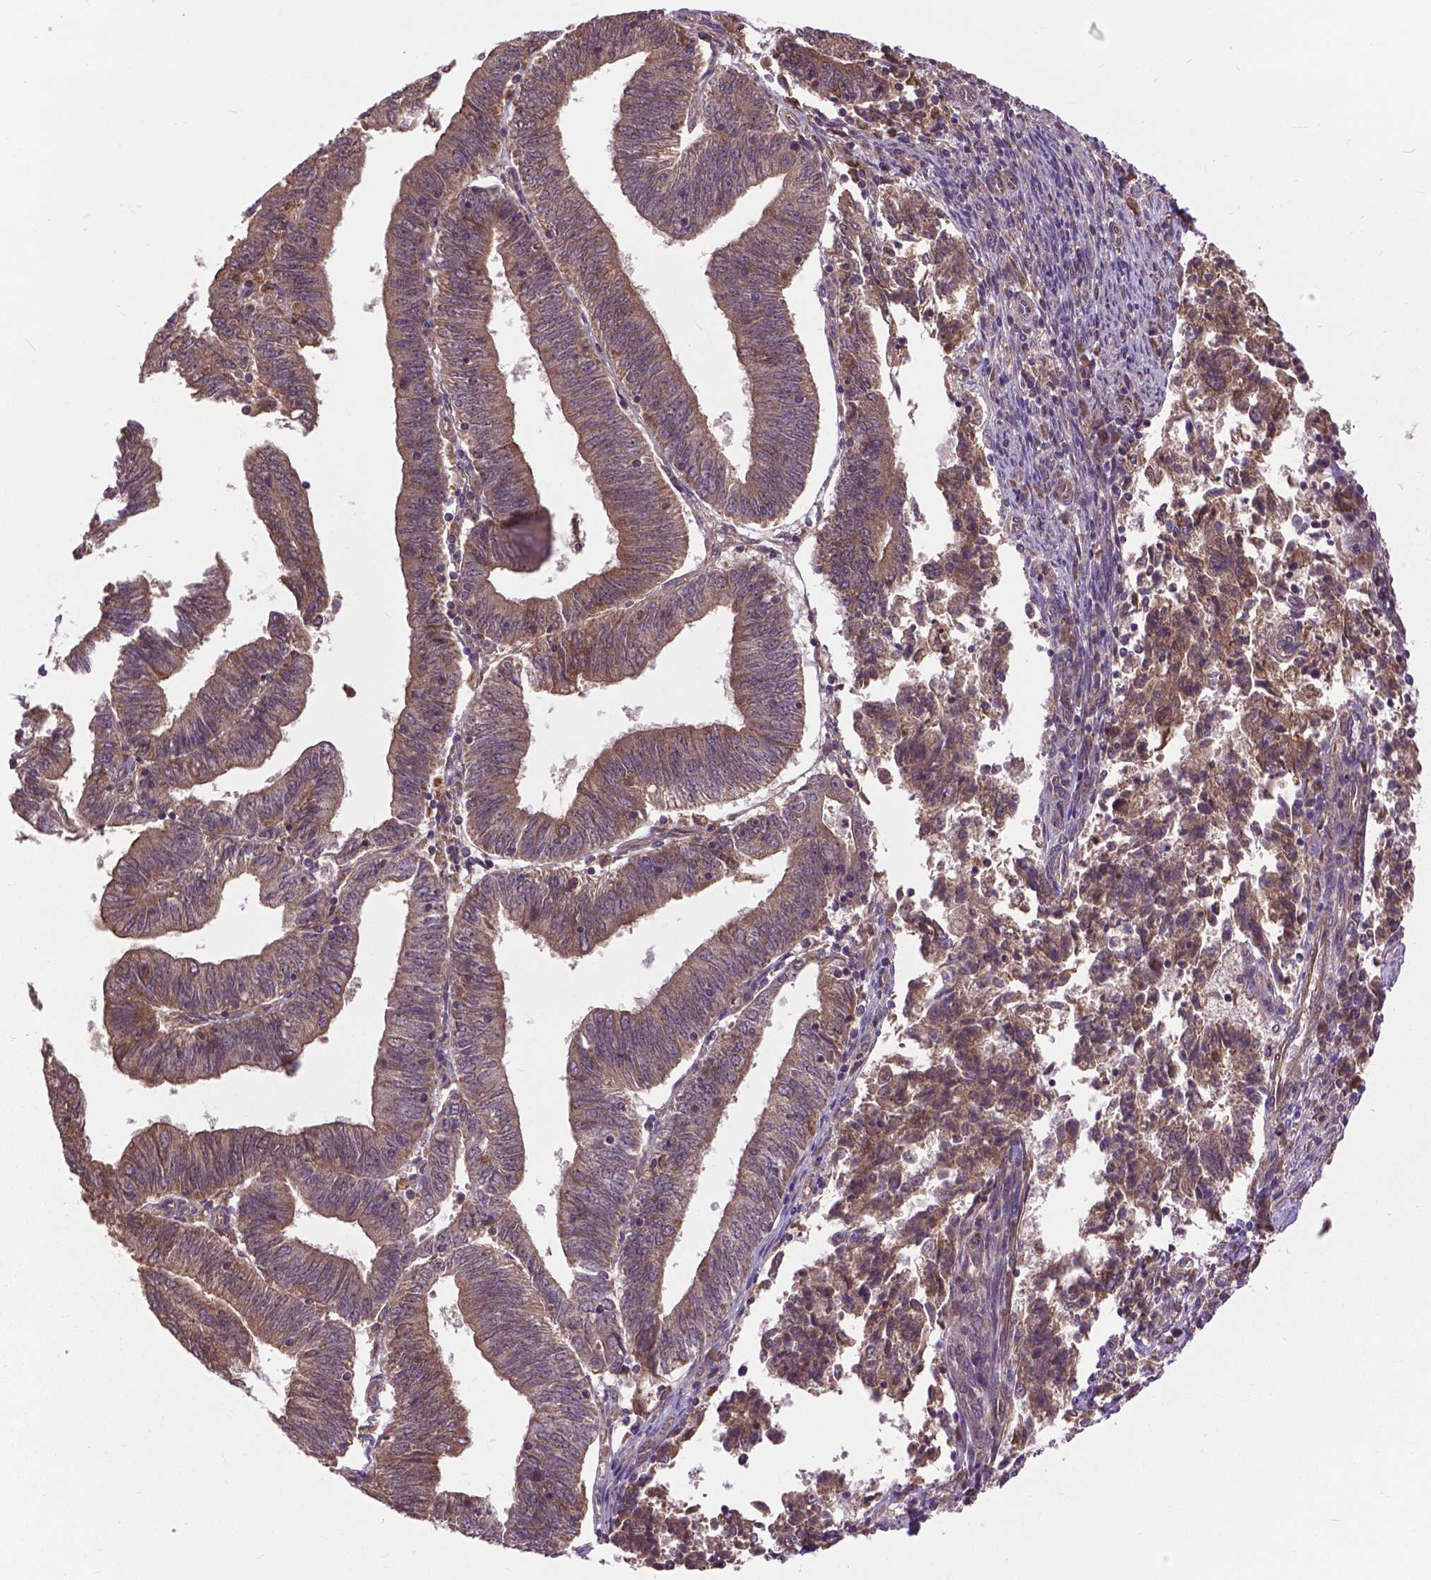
{"staining": {"intensity": "moderate", "quantity": ">75%", "location": "cytoplasmic/membranous"}, "tissue": "endometrial cancer", "cell_type": "Tumor cells", "image_type": "cancer", "snomed": [{"axis": "morphology", "description": "Adenocarcinoma, NOS"}, {"axis": "topography", "description": "Endometrium"}], "caption": "This photomicrograph displays immunohistochemistry staining of human endometrial cancer (adenocarcinoma), with medium moderate cytoplasmic/membranous expression in approximately >75% of tumor cells.", "gene": "ZNF616", "patient": {"sex": "female", "age": 82}}